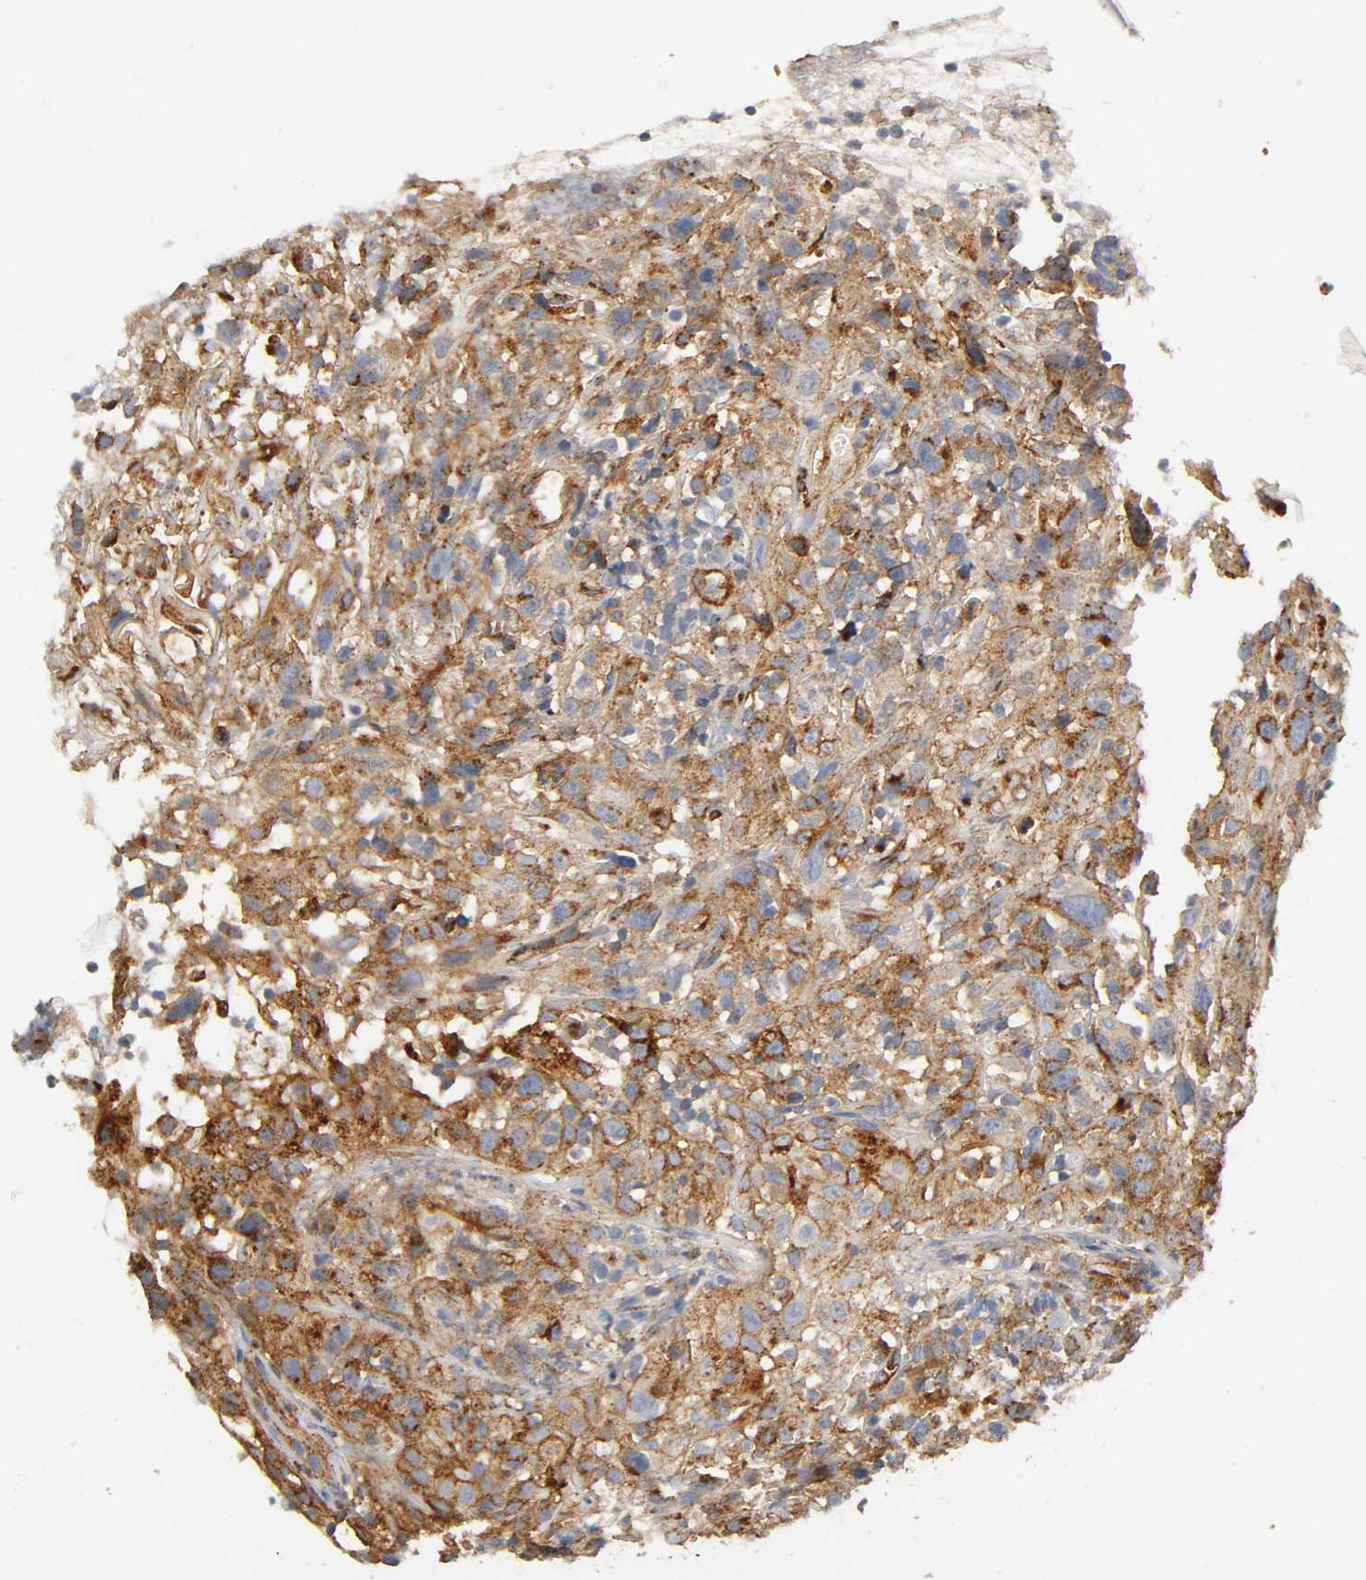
{"staining": {"intensity": "strong", "quantity": "25%-75%", "location": "cytoplasmic/membranous"}, "tissue": "thyroid cancer", "cell_type": "Tumor cells", "image_type": "cancer", "snomed": [{"axis": "morphology", "description": "Carcinoma, NOS"}, {"axis": "topography", "description": "Thyroid gland"}], "caption": "This is an image of IHC staining of thyroid cancer (carcinoma), which shows strong positivity in the cytoplasmic/membranous of tumor cells.", "gene": "IFITM3", "patient": {"sex": "female", "age": 77}}